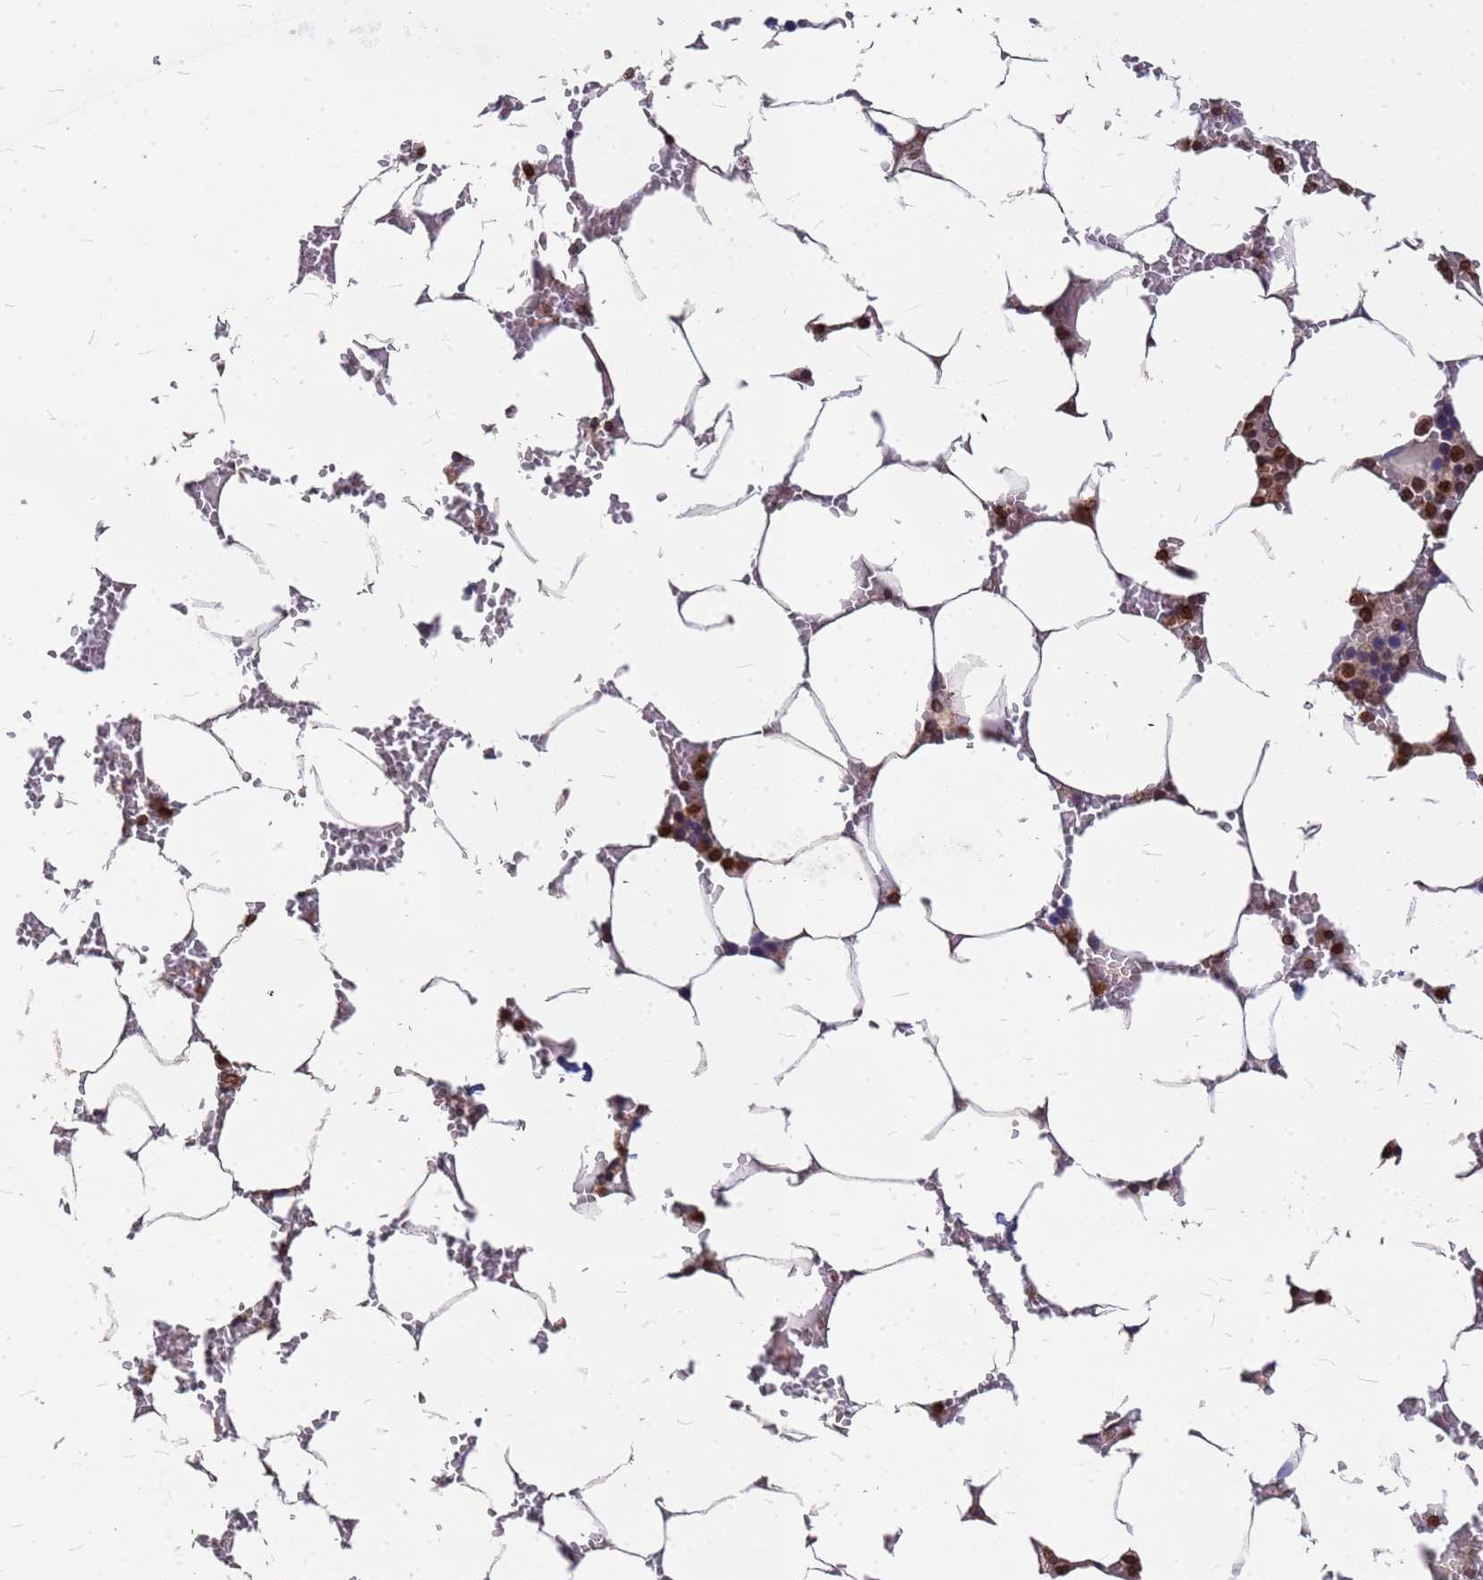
{"staining": {"intensity": "moderate", "quantity": "25%-75%", "location": "cytoplasmic/membranous,nuclear"}, "tissue": "bone marrow", "cell_type": "Hematopoietic cells", "image_type": "normal", "snomed": [{"axis": "morphology", "description": "Normal tissue, NOS"}, {"axis": "topography", "description": "Bone marrow"}], "caption": "Protein positivity by immunohistochemistry (IHC) demonstrates moderate cytoplasmic/membranous,nuclear positivity in about 25%-75% of hematopoietic cells in benign bone marrow.", "gene": "C1orf35", "patient": {"sex": "male", "age": 70}}